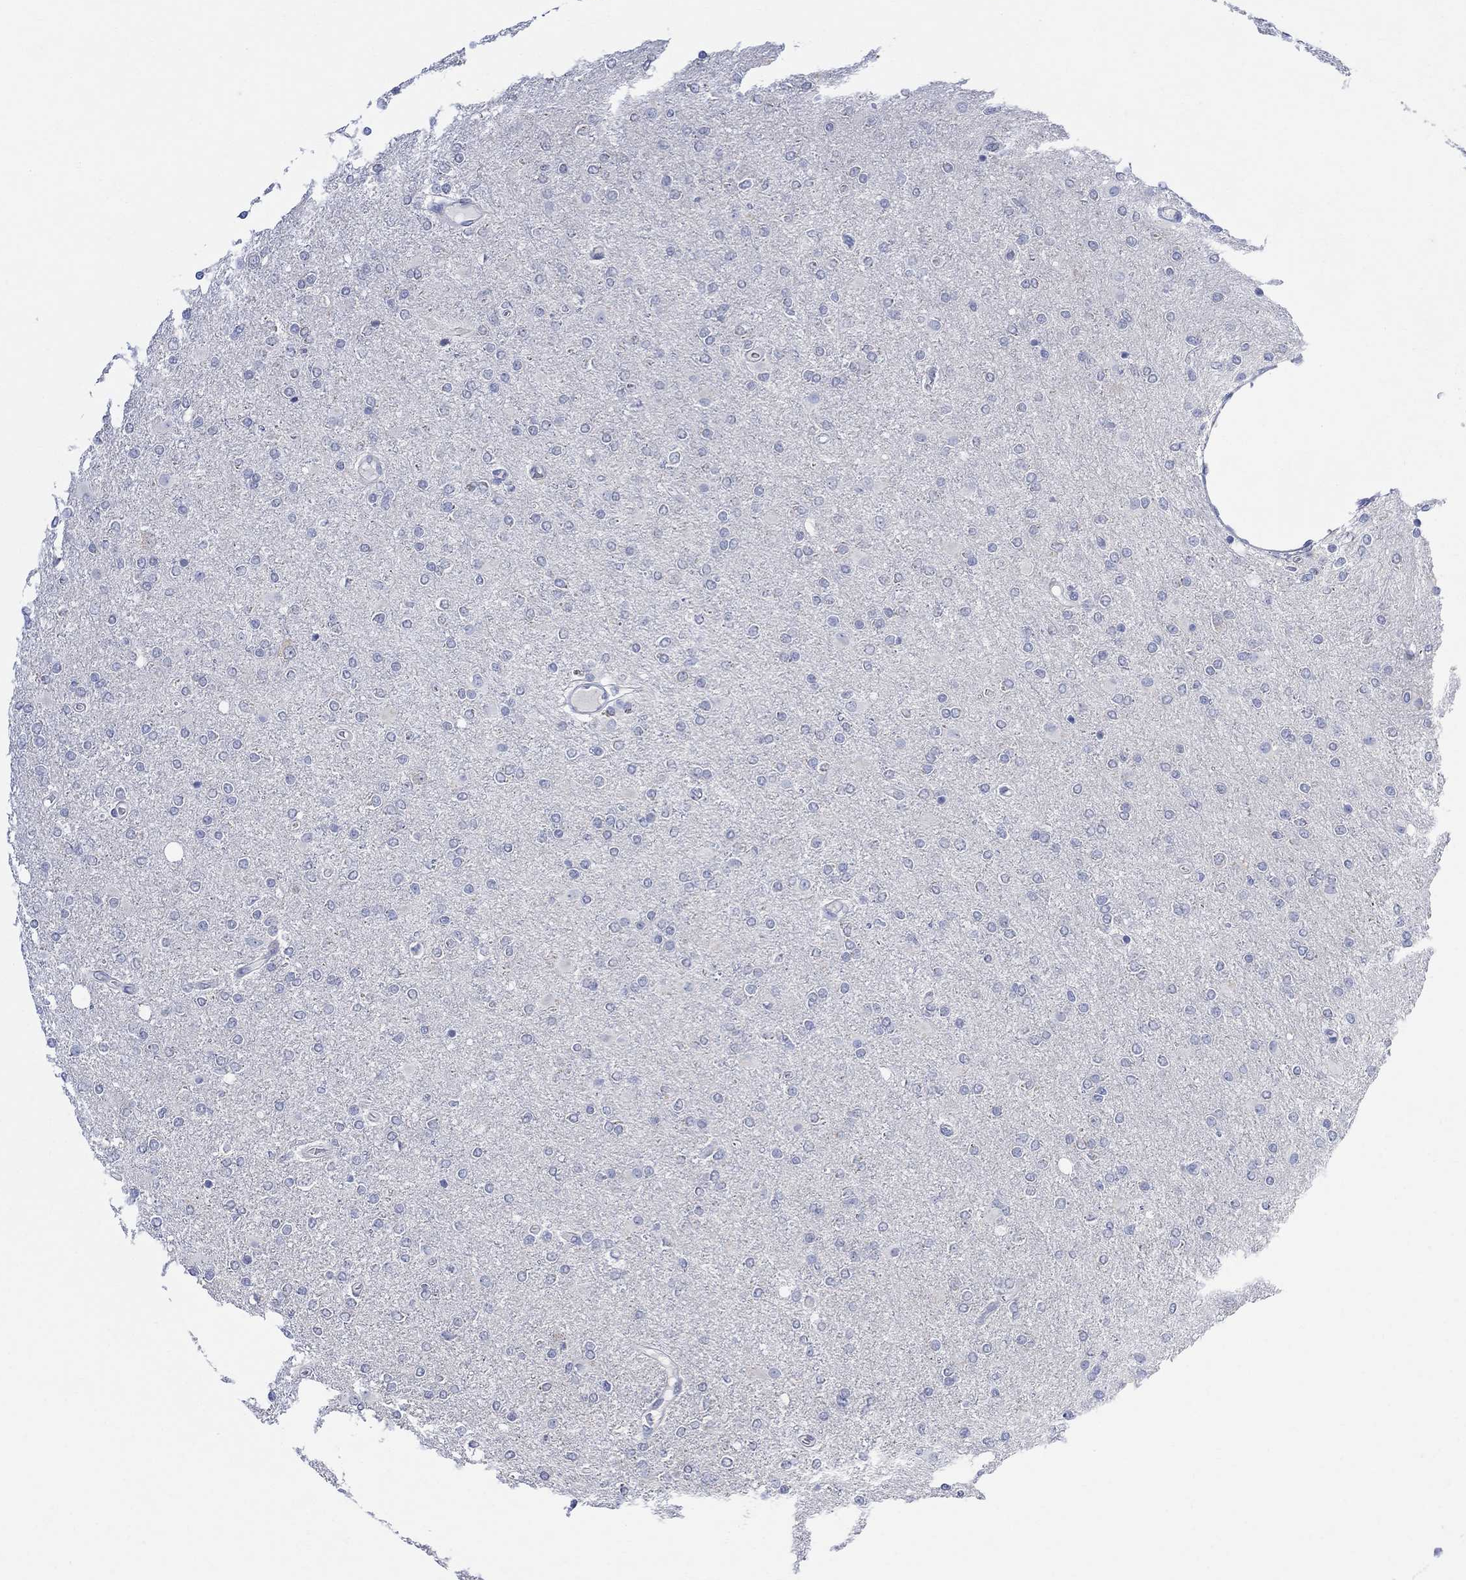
{"staining": {"intensity": "negative", "quantity": "none", "location": "none"}, "tissue": "glioma", "cell_type": "Tumor cells", "image_type": "cancer", "snomed": [{"axis": "morphology", "description": "Glioma, malignant, High grade"}, {"axis": "topography", "description": "Cerebral cortex"}], "caption": "Immunohistochemical staining of human high-grade glioma (malignant) demonstrates no significant expression in tumor cells.", "gene": "FBP2", "patient": {"sex": "male", "age": 70}}